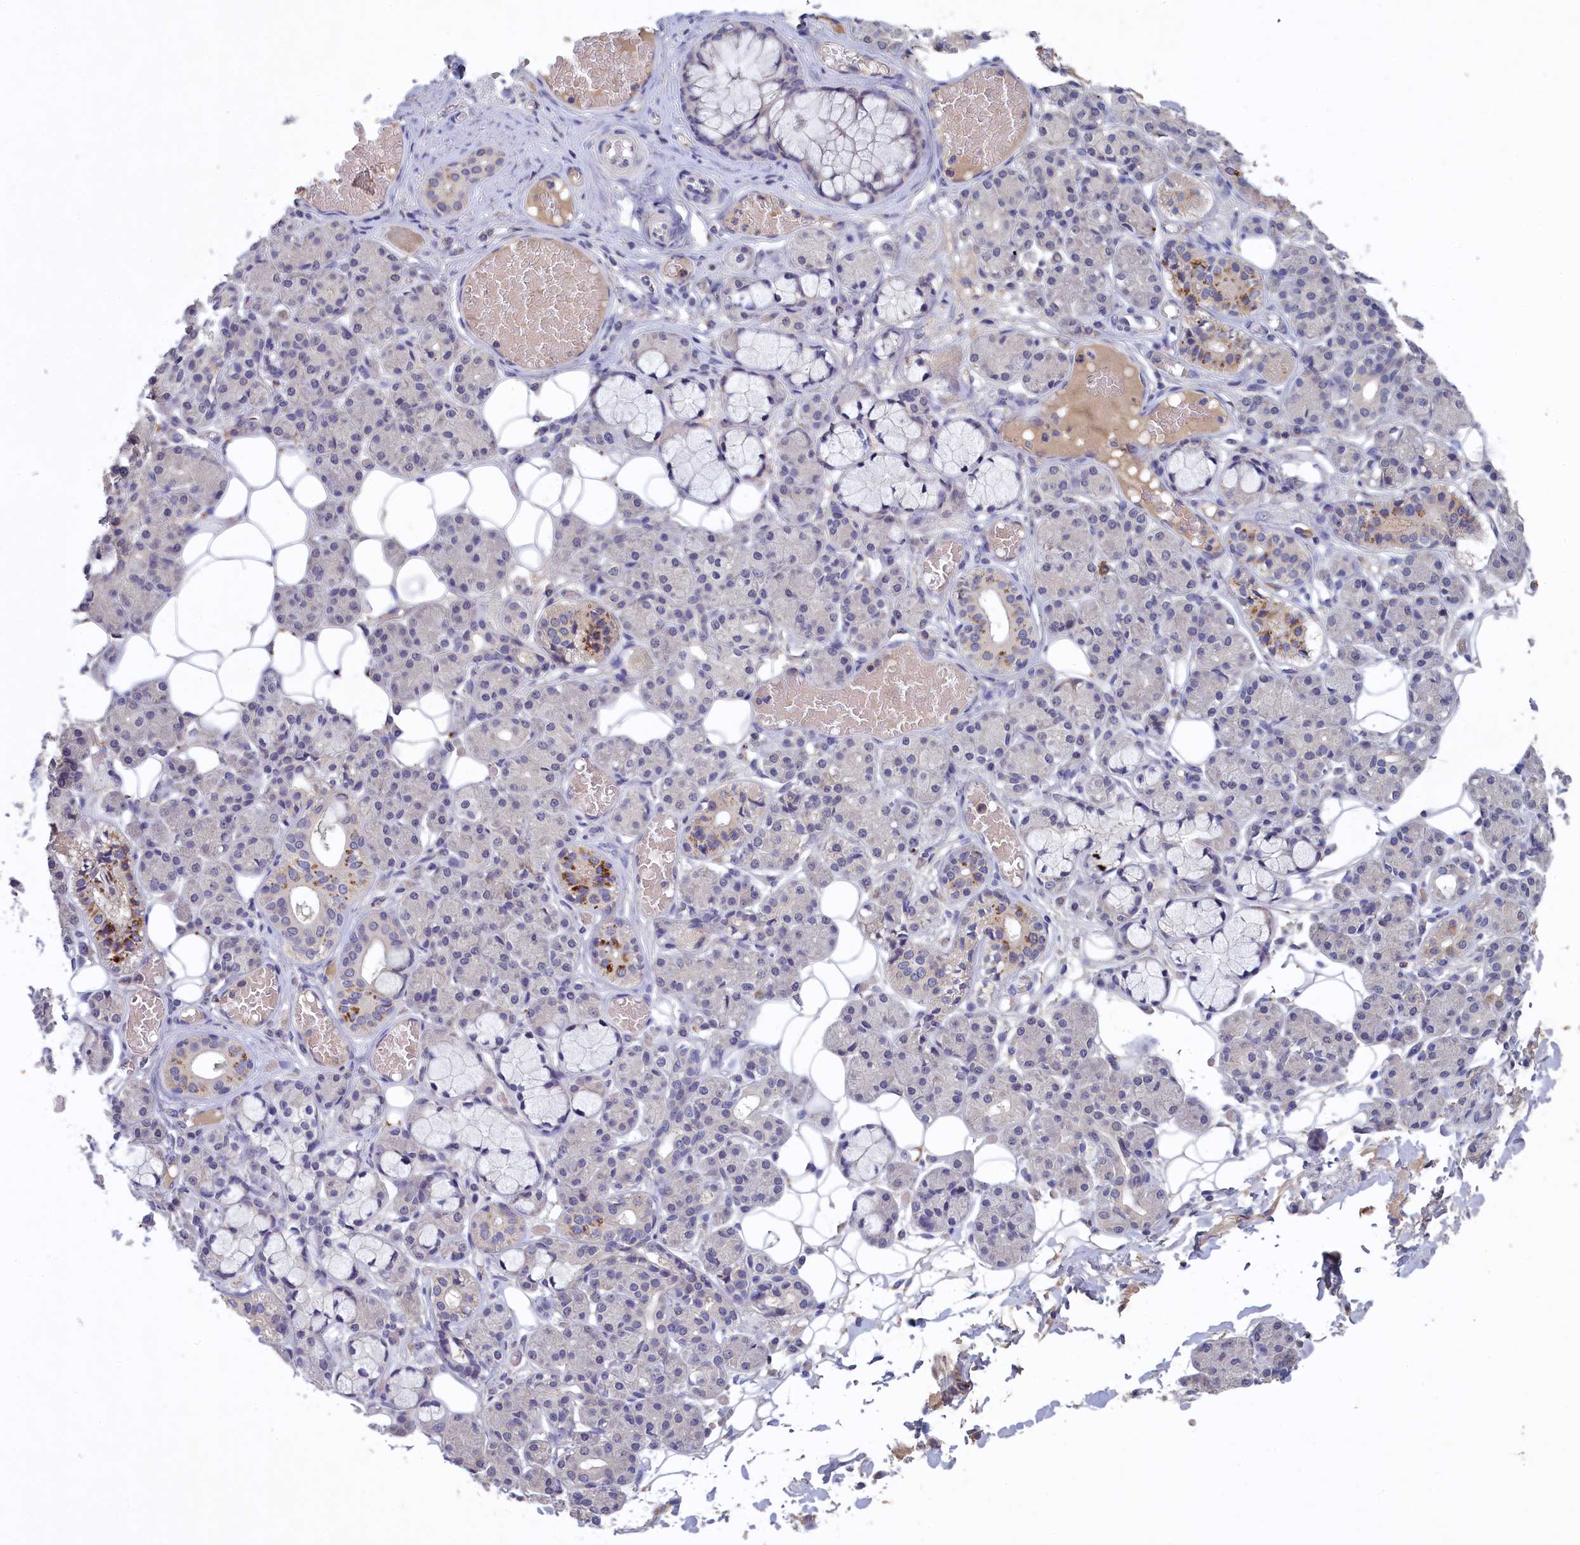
{"staining": {"intensity": "negative", "quantity": "none", "location": "none"}, "tissue": "salivary gland", "cell_type": "Glandular cells", "image_type": "normal", "snomed": [{"axis": "morphology", "description": "Normal tissue, NOS"}, {"axis": "topography", "description": "Salivary gland"}], "caption": "The photomicrograph displays no significant expression in glandular cells of salivary gland. Nuclei are stained in blue.", "gene": "CELF5", "patient": {"sex": "male", "age": 63}}